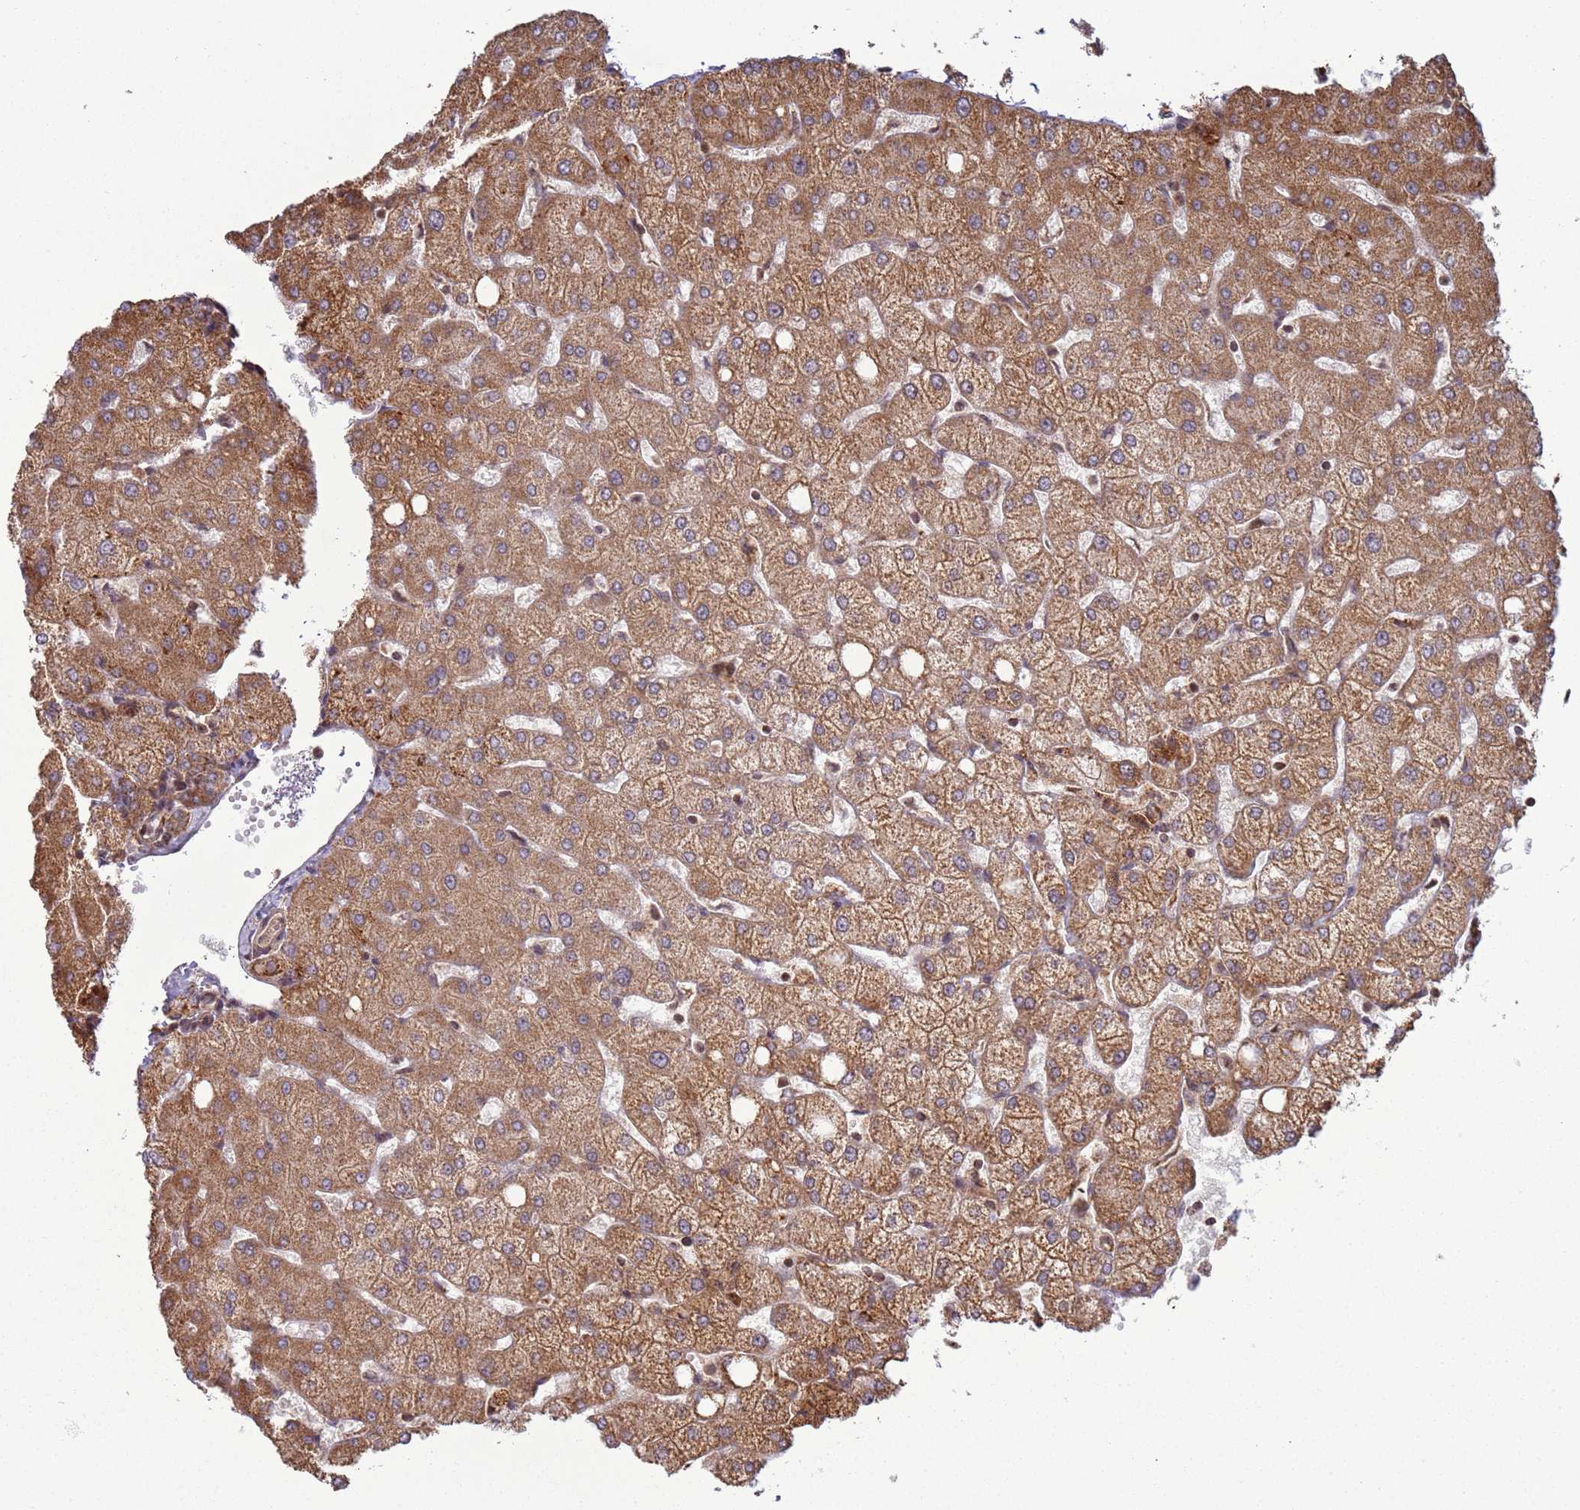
{"staining": {"intensity": "moderate", "quantity": ">75%", "location": "cytoplasmic/membranous"}, "tissue": "liver", "cell_type": "Cholangiocytes", "image_type": "normal", "snomed": [{"axis": "morphology", "description": "Normal tissue, NOS"}, {"axis": "topography", "description": "Liver"}], "caption": "This photomicrograph displays normal liver stained with immunohistochemistry (IHC) to label a protein in brown. The cytoplasmic/membranous of cholangiocytes show moderate positivity for the protein. Nuclei are counter-stained blue.", "gene": "RCOR2", "patient": {"sex": "female", "age": 54}}